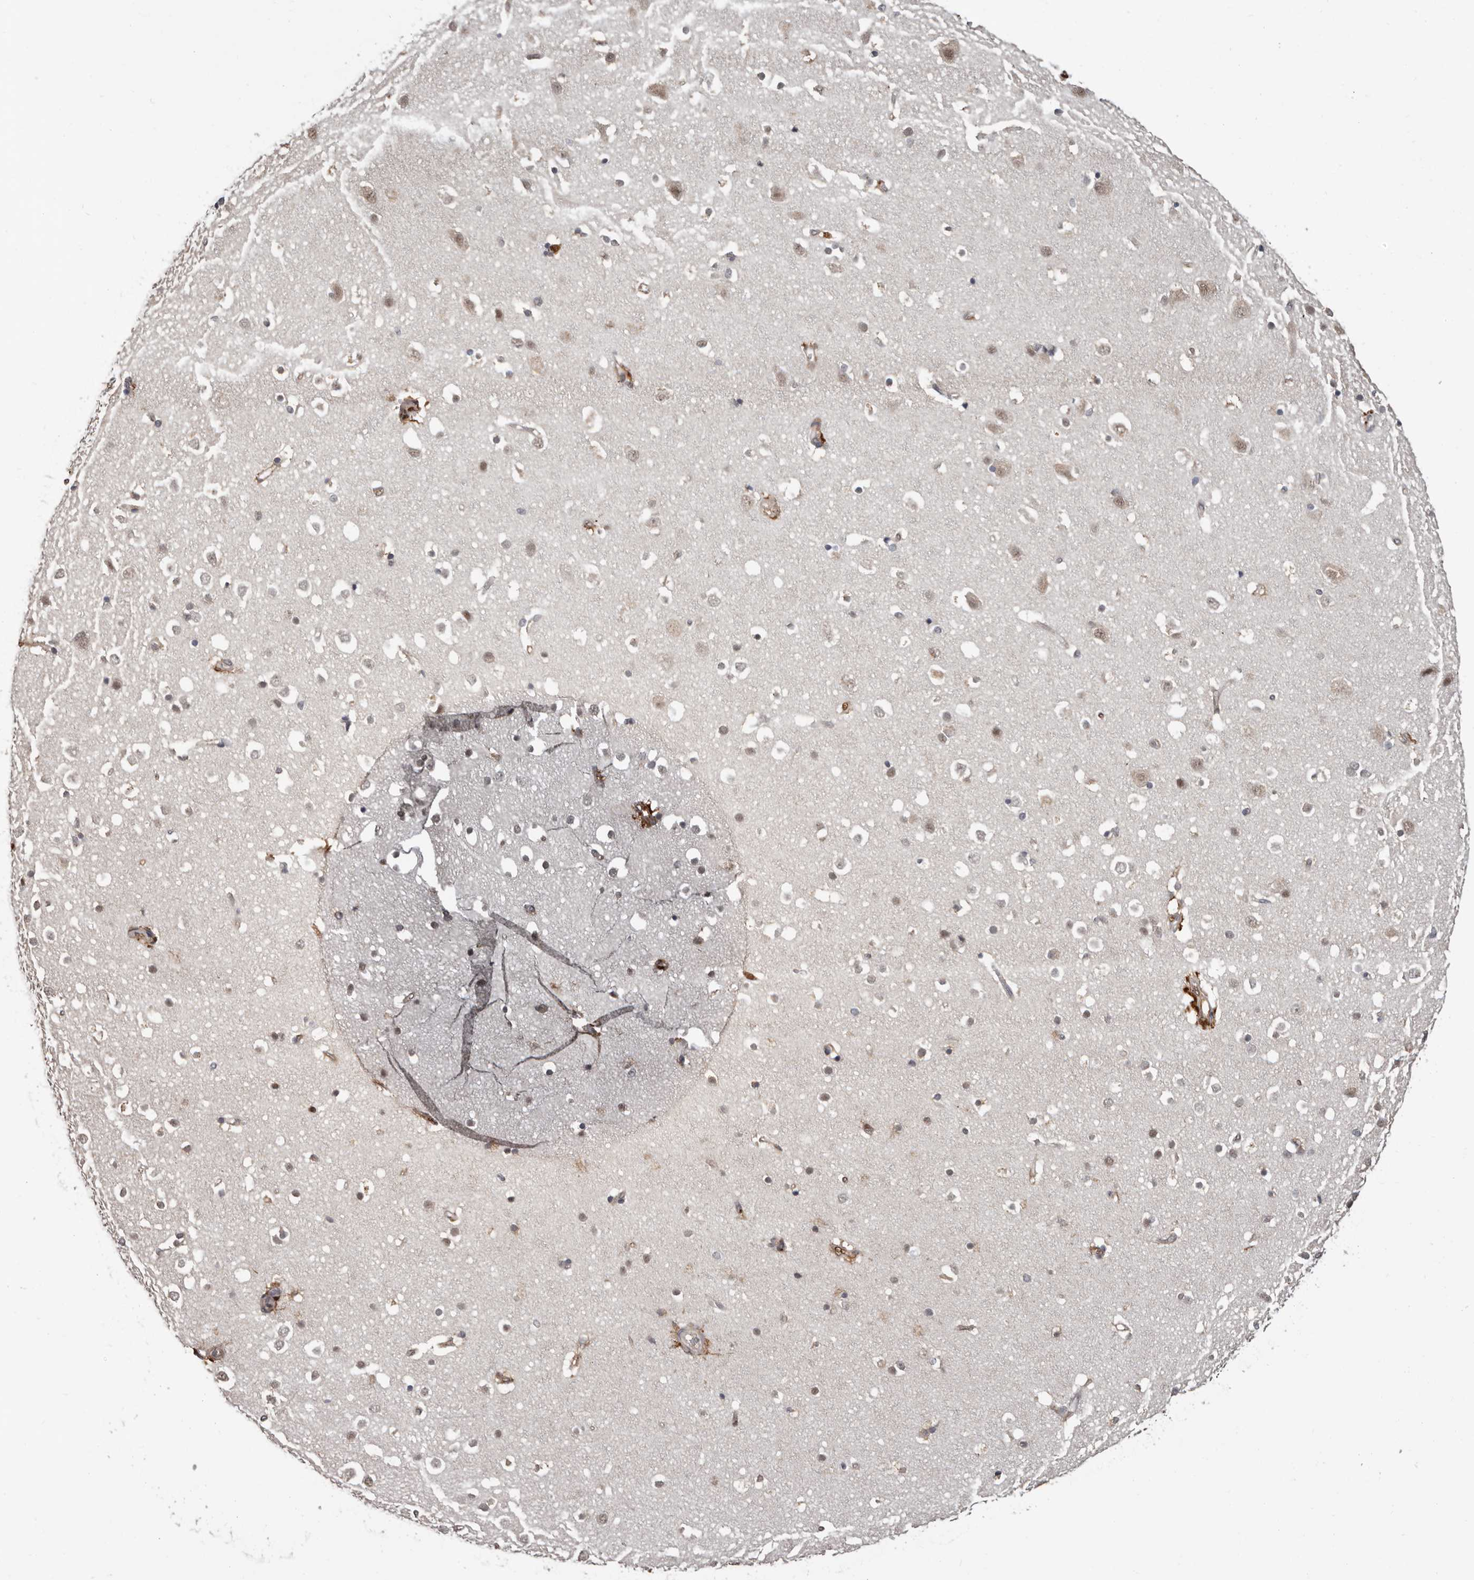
{"staining": {"intensity": "moderate", "quantity": "<25%", "location": "cytoplasmic/membranous"}, "tissue": "cerebral cortex", "cell_type": "Endothelial cells", "image_type": "normal", "snomed": [{"axis": "morphology", "description": "Normal tissue, NOS"}, {"axis": "topography", "description": "Cerebral cortex"}], "caption": "This photomicrograph demonstrates immunohistochemistry (IHC) staining of unremarkable human cerebral cortex, with low moderate cytoplasmic/membranous positivity in approximately <25% of endothelial cells.", "gene": "PRR12", "patient": {"sex": "male", "age": 54}}